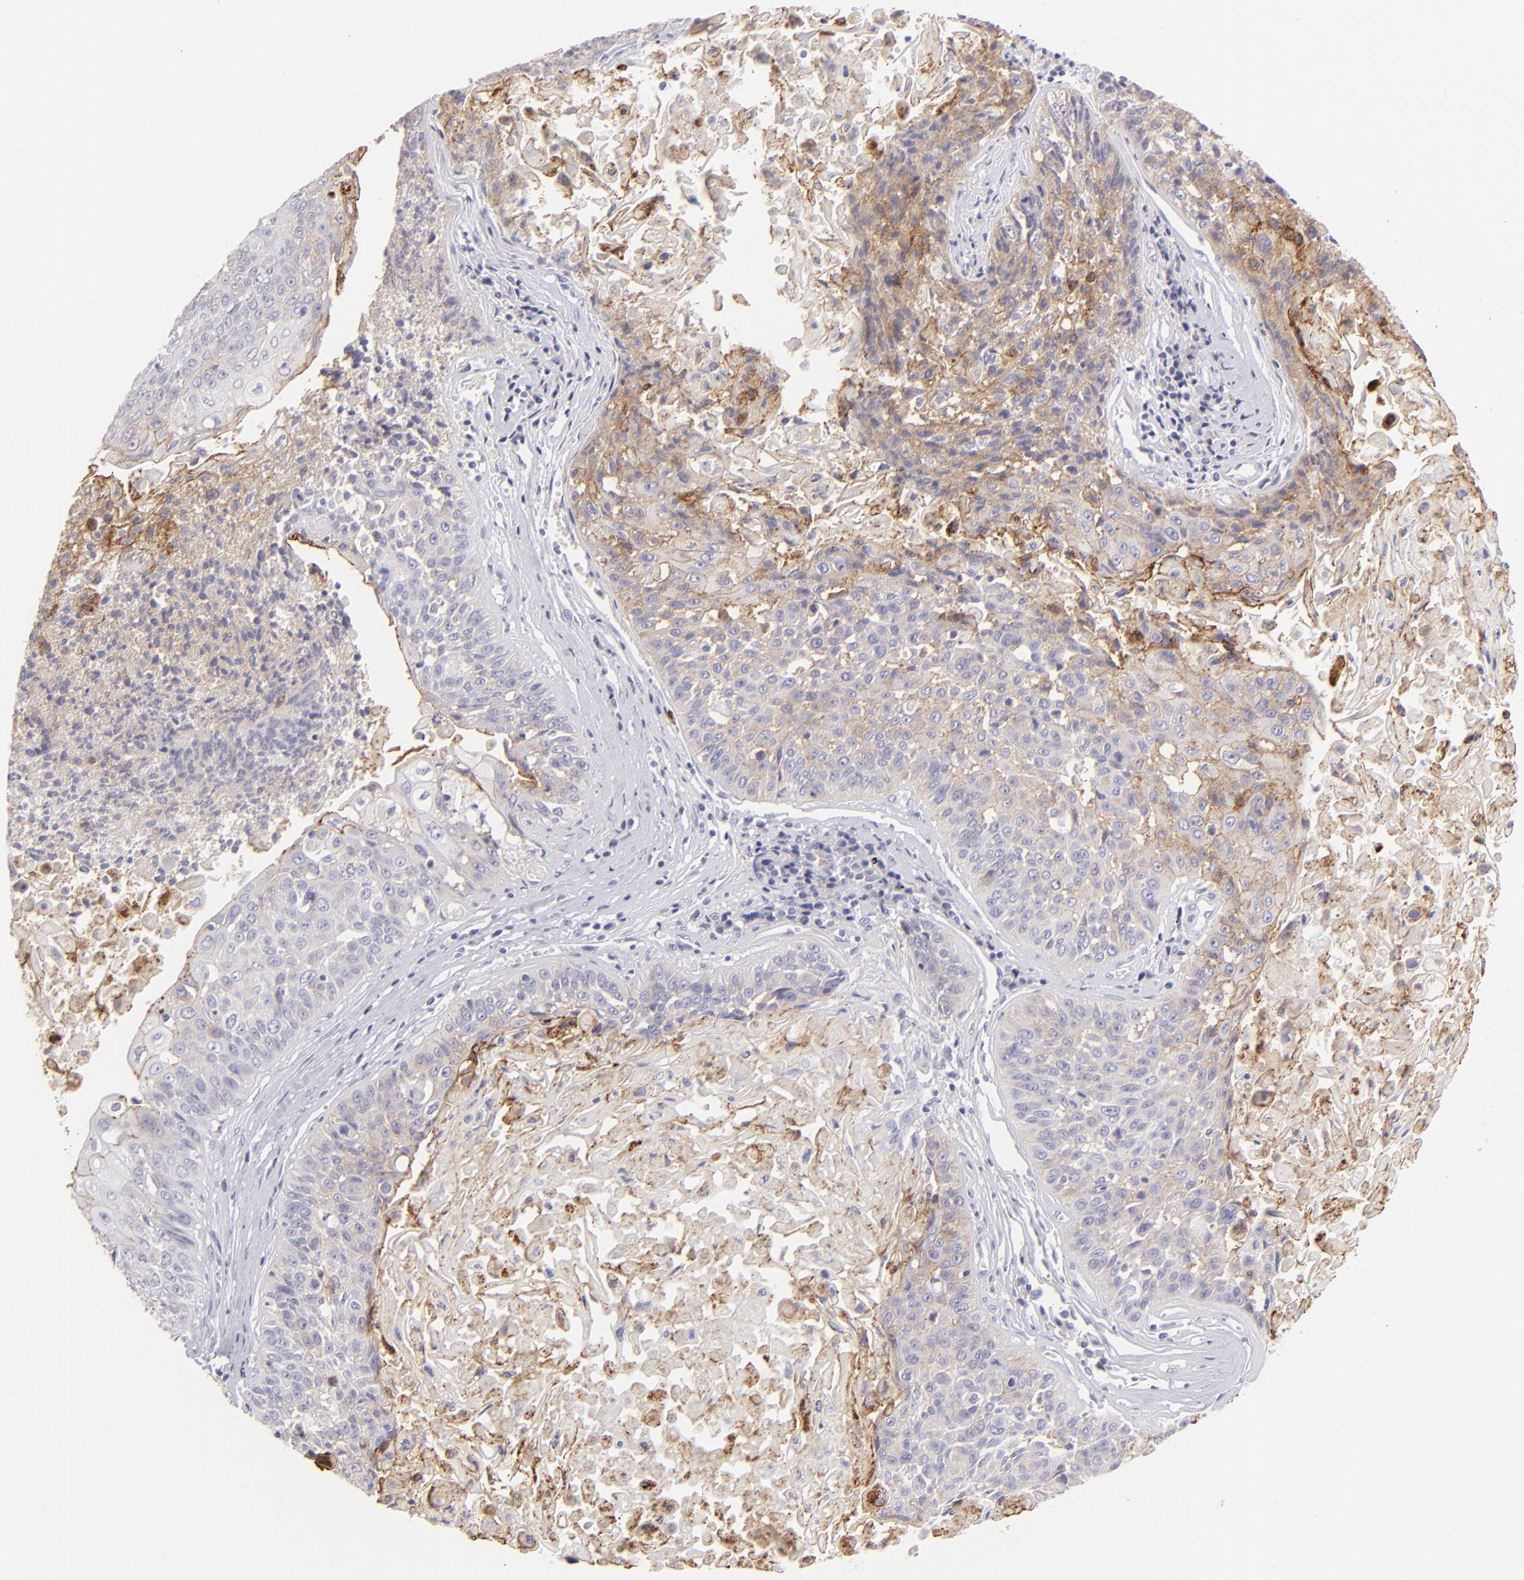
{"staining": {"intensity": "weak", "quantity": "25%-75%", "location": "cytoplasmic/membranous"}, "tissue": "lung cancer", "cell_type": "Tumor cells", "image_type": "cancer", "snomed": [{"axis": "morphology", "description": "Adenocarcinoma, NOS"}, {"axis": "topography", "description": "Lung"}], "caption": "Tumor cells reveal low levels of weak cytoplasmic/membranous expression in approximately 25%-75% of cells in human adenocarcinoma (lung).", "gene": "CLDN4", "patient": {"sex": "male", "age": 60}}